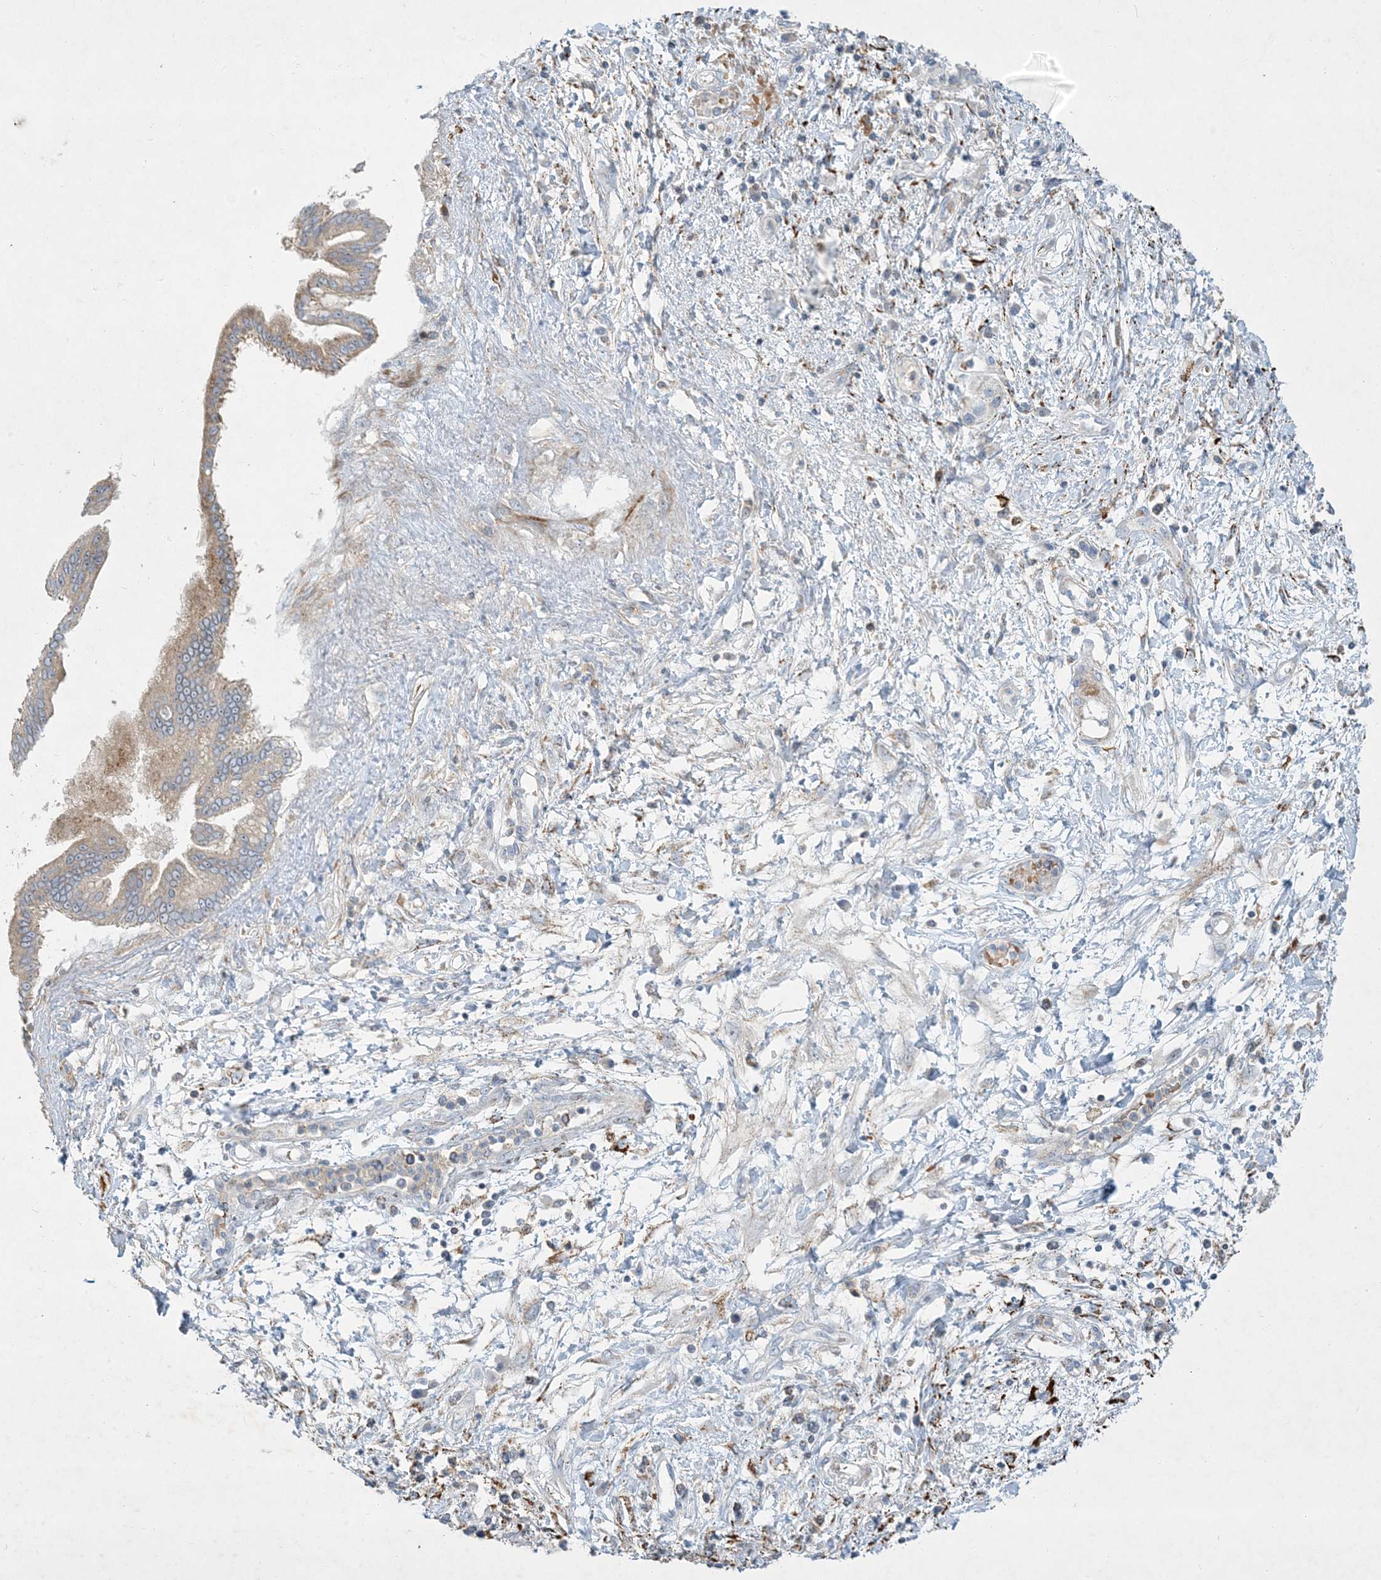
{"staining": {"intensity": "weak", "quantity": "25%-75%", "location": "cytoplasmic/membranous"}, "tissue": "pancreatic cancer", "cell_type": "Tumor cells", "image_type": "cancer", "snomed": [{"axis": "morphology", "description": "Adenocarcinoma, NOS"}, {"axis": "topography", "description": "Pancreas"}], "caption": "Adenocarcinoma (pancreatic) stained with DAB (3,3'-diaminobenzidine) immunohistochemistry exhibits low levels of weak cytoplasmic/membranous positivity in about 25%-75% of tumor cells.", "gene": "LTN1", "patient": {"sex": "female", "age": 56}}